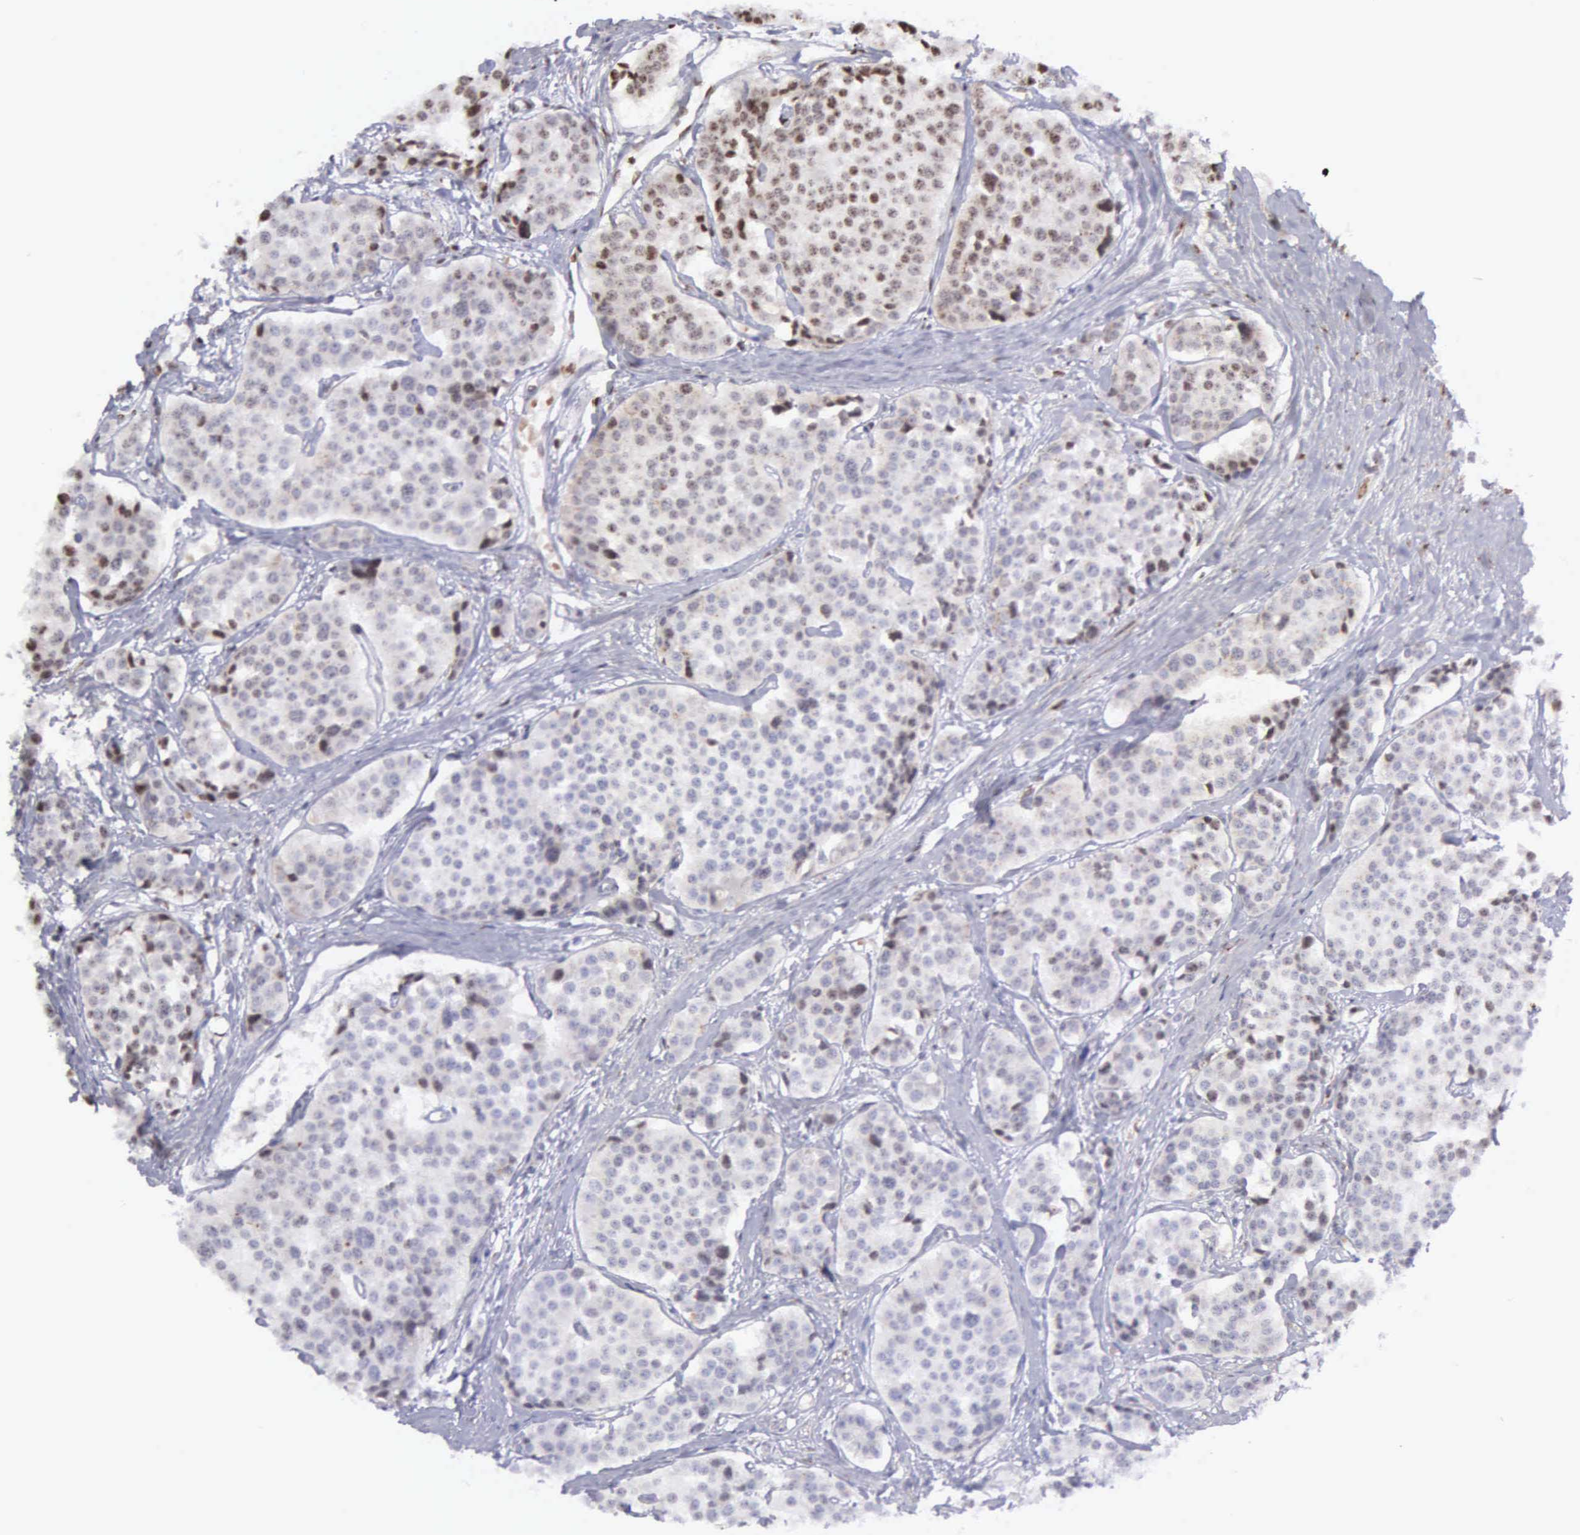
{"staining": {"intensity": "weak", "quantity": "<25%", "location": "nuclear"}, "tissue": "carcinoid", "cell_type": "Tumor cells", "image_type": "cancer", "snomed": [{"axis": "morphology", "description": "Carcinoid, malignant, NOS"}, {"axis": "topography", "description": "Small intestine"}], "caption": "Protein analysis of carcinoid displays no significant positivity in tumor cells. (Stains: DAB (3,3'-diaminobenzidine) IHC with hematoxylin counter stain, Microscopy: brightfield microscopy at high magnification).", "gene": "TYRP1", "patient": {"sex": "male", "age": 60}}